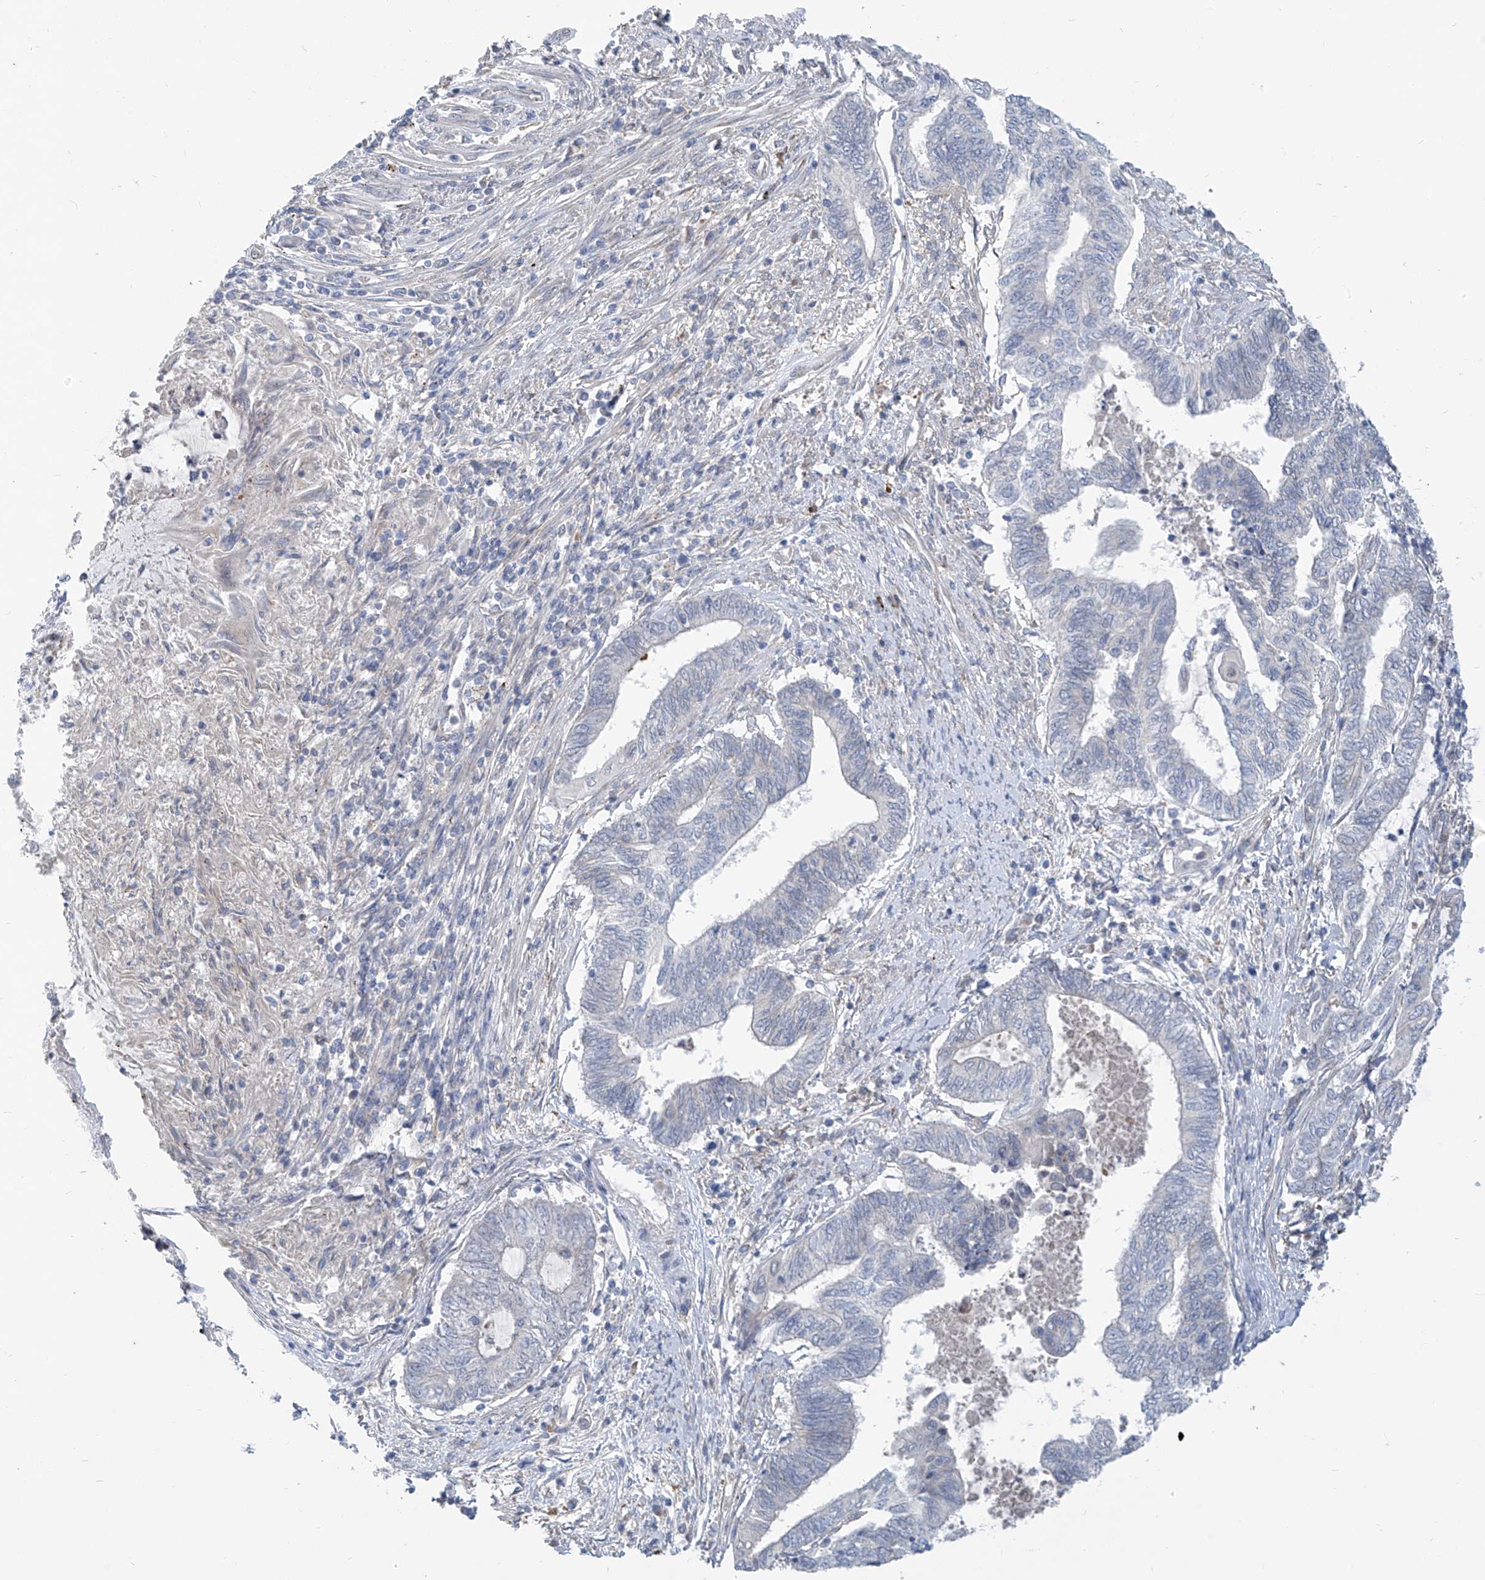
{"staining": {"intensity": "negative", "quantity": "none", "location": "none"}, "tissue": "endometrial cancer", "cell_type": "Tumor cells", "image_type": "cancer", "snomed": [{"axis": "morphology", "description": "Adenocarcinoma, NOS"}, {"axis": "topography", "description": "Uterus"}, {"axis": "topography", "description": "Endometrium"}], "caption": "Endometrial cancer was stained to show a protein in brown. There is no significant positivity in tumor cells.", "gene": "KRTAP25-1", "patient": {"sex": "female", "age": 70}}